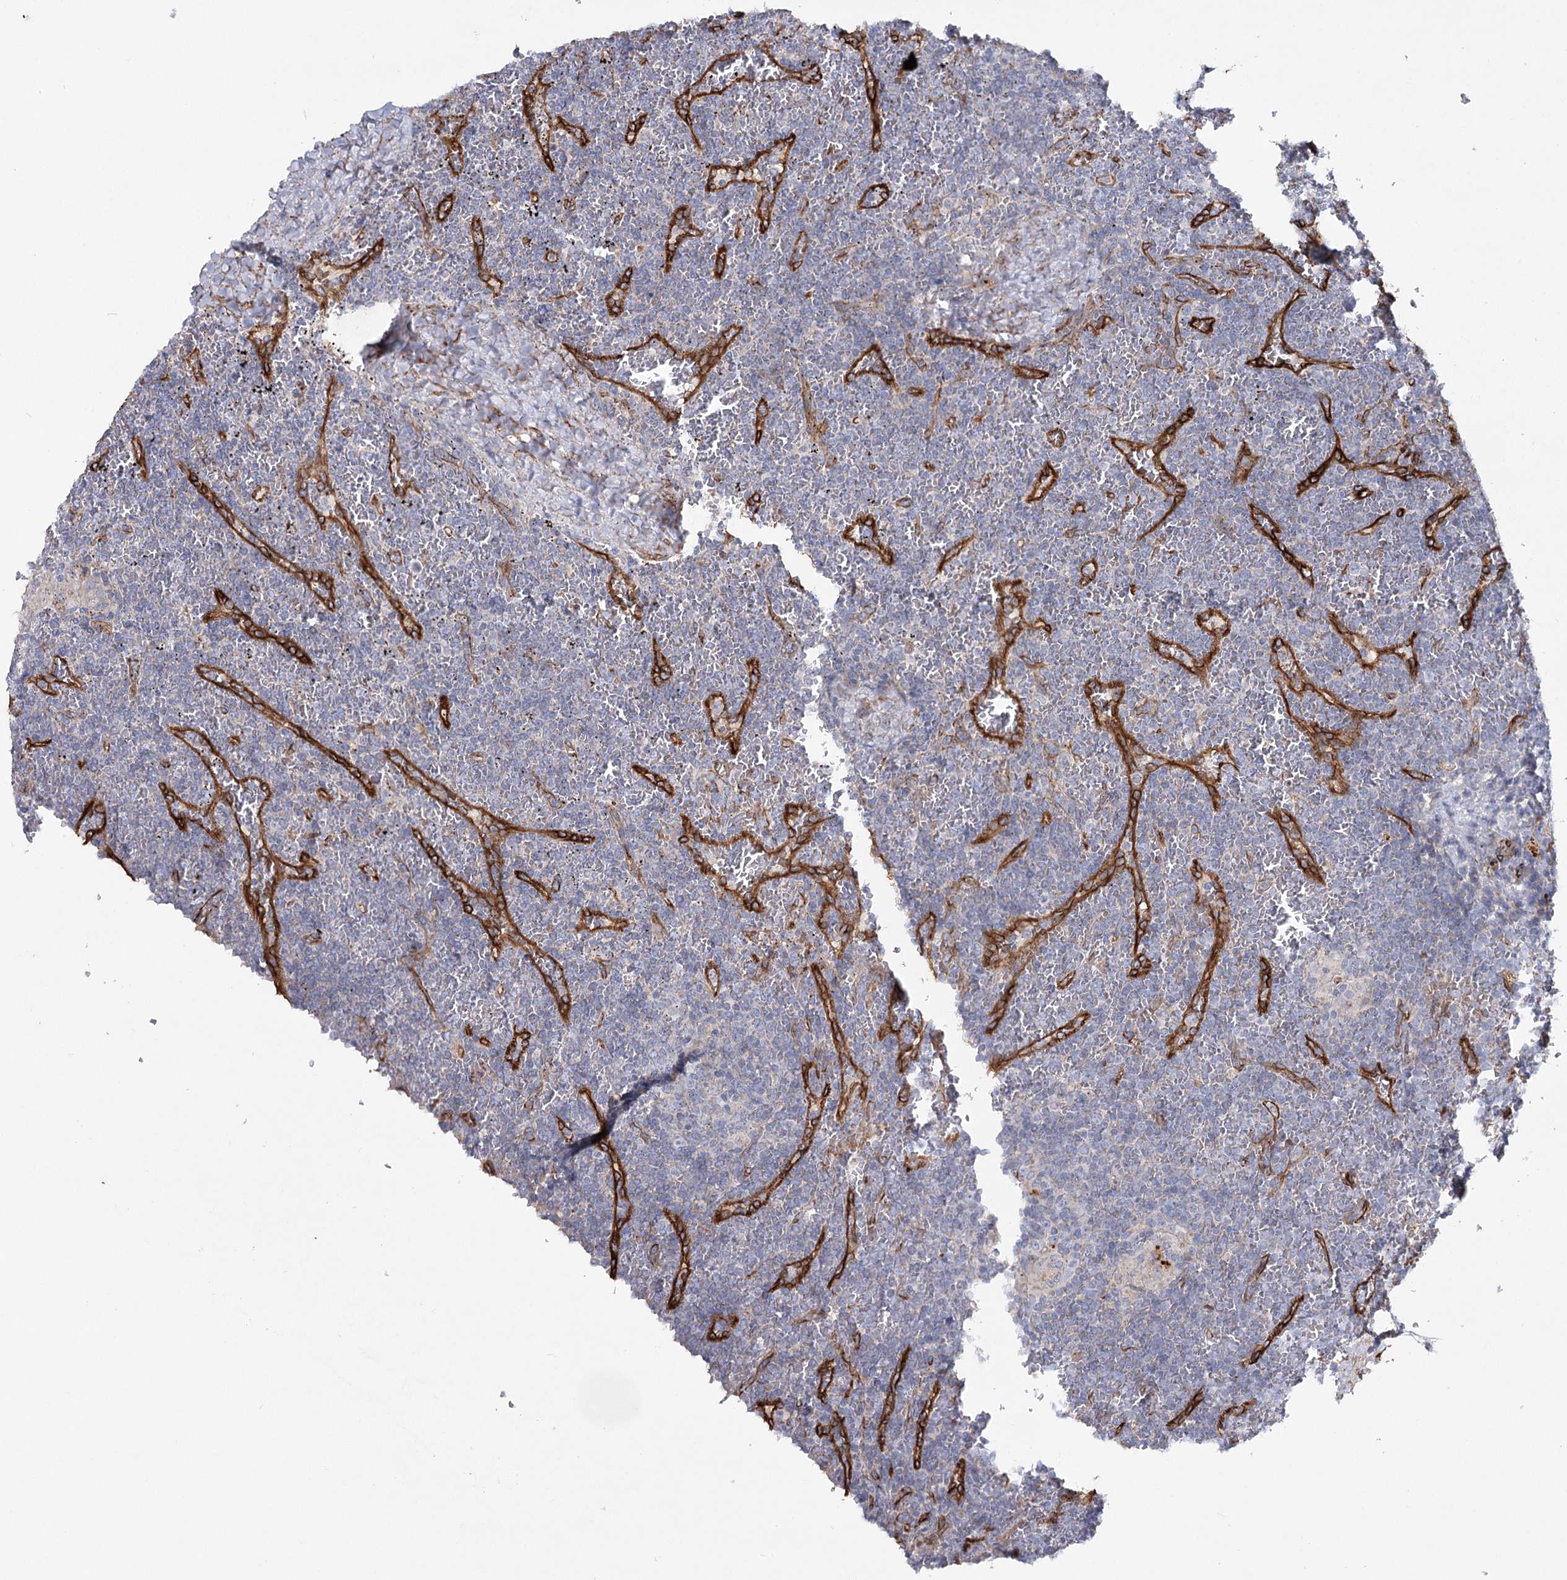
{"staining": {"intensity": "negative", "quantity": "none", "location": "none"}, "tissue": "lymphoma", "cell_type": "Tumor cells", "image_type": "cancer", "snomed": [{"axis": "morphology", "description": "Malignant lymphoma, non-Hodgkin's type, Low grade"}, {"axis": "topography", "description": "Spleen"}], "caption": "A high-resolution micrograph shows immunohistochemistry staining of low-grade malignant lymphoma, non-Hodgkin's type, which demonstrates no significant expression in tumor cells. Brightfield microscopy of immunohistochemistry (IHC) stained with DAB (3,3'-diaminobenzidine) (brown) and hematoxylin (blue), captured at high magnification.", "gene": "TMEM164", "patient": {"sex": "female", "age": 19}}